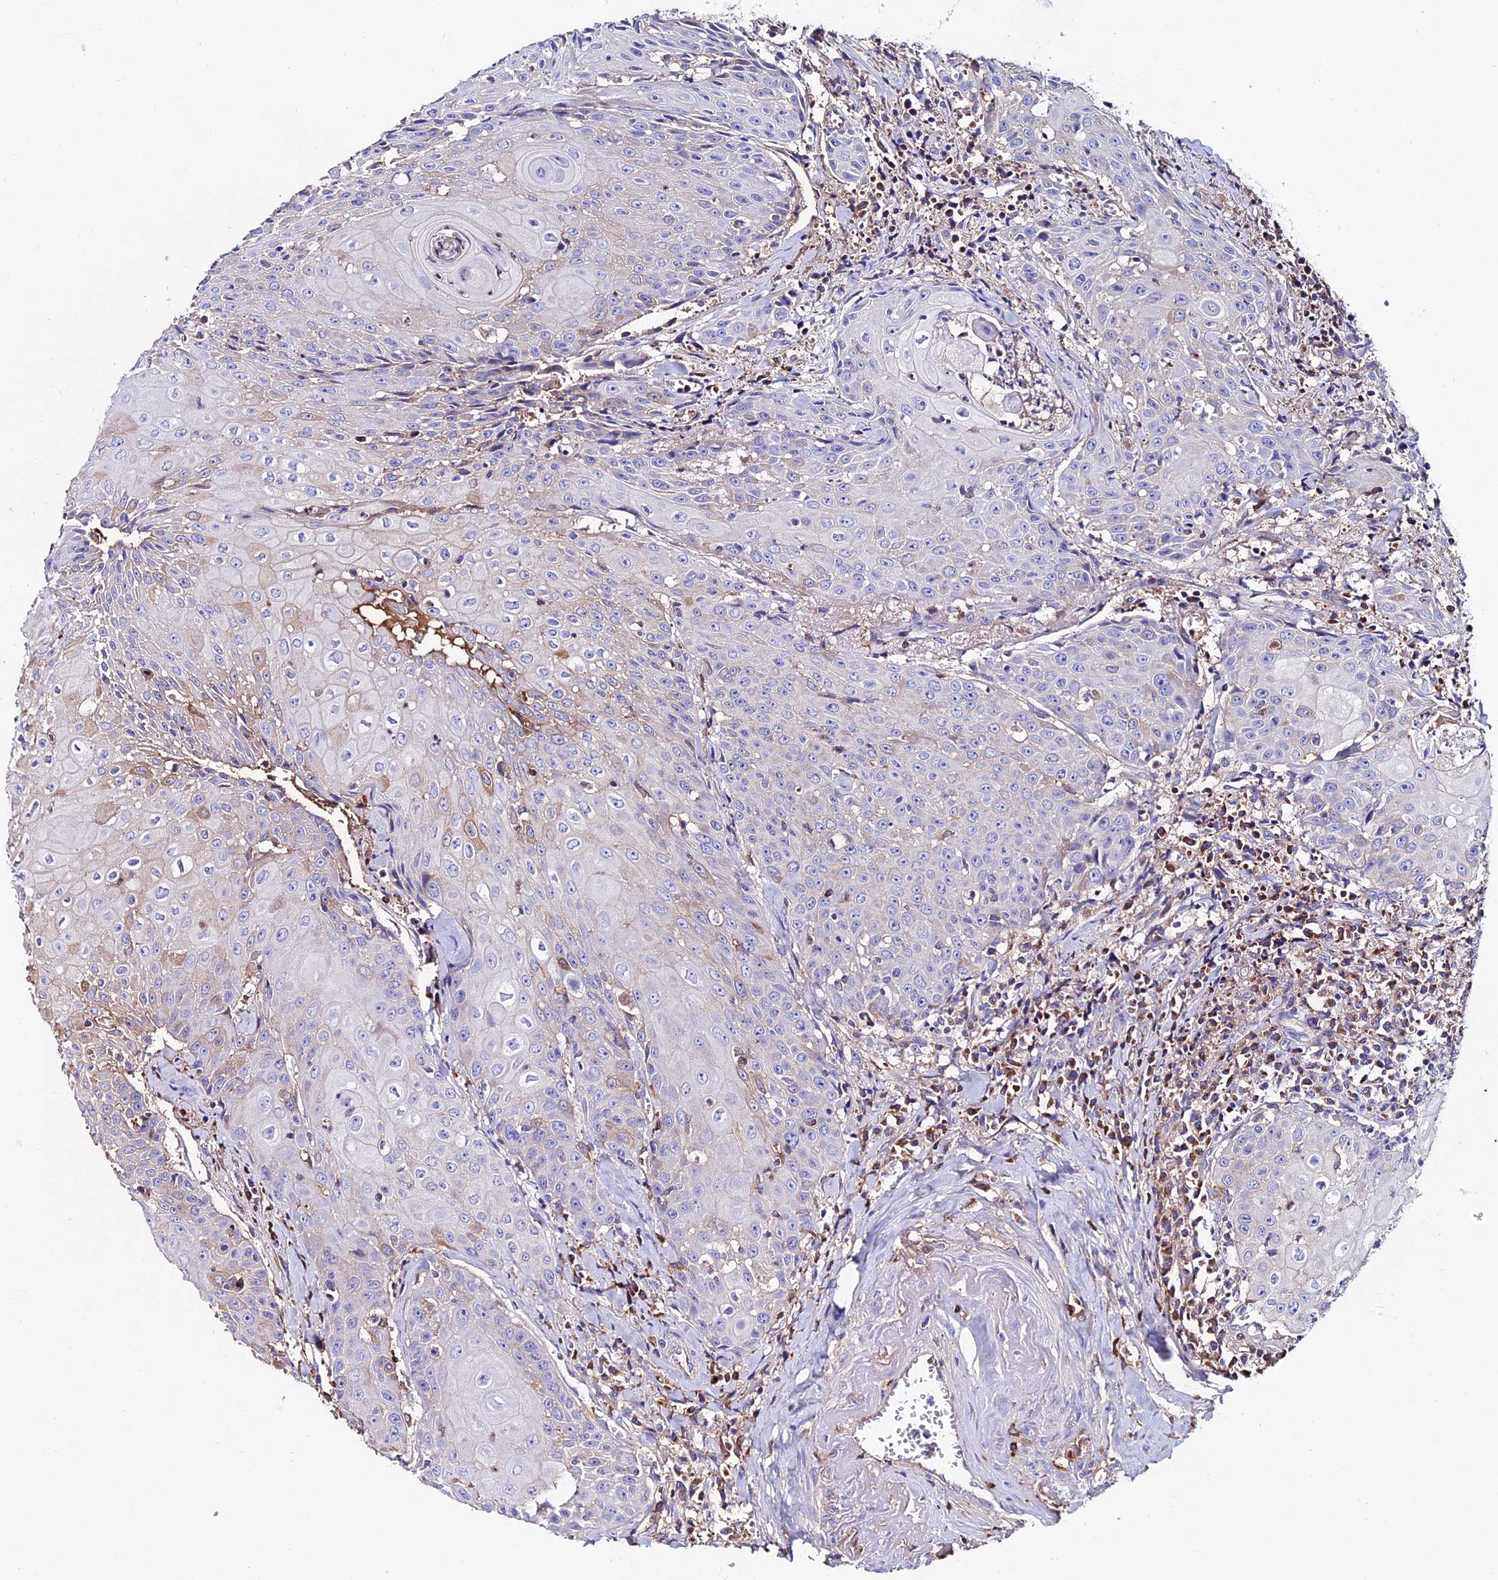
{"staining": {"intensity": "weak", "quantity": "<25%", "location": "cytoplasmic/membranous"}, "tissue": "head and neck cancer", "cell_type": "Tumor cells", "image_type": "cancer", "snomed": [{"axis": "morphology", "description": "Squamous cell carcinoma, NOS"}, {"axis": "topography", "description": "Oral tissue"}, {"axis": "topography", "description": "Head-Neck"}], "caption": "Head and neck cancer stained for a protein using immunohistochemistry (IHC) demonstrates no staining tumor cells.", "gene": "SLC25A16", "patient": {"sex": "female", "age": 82}}